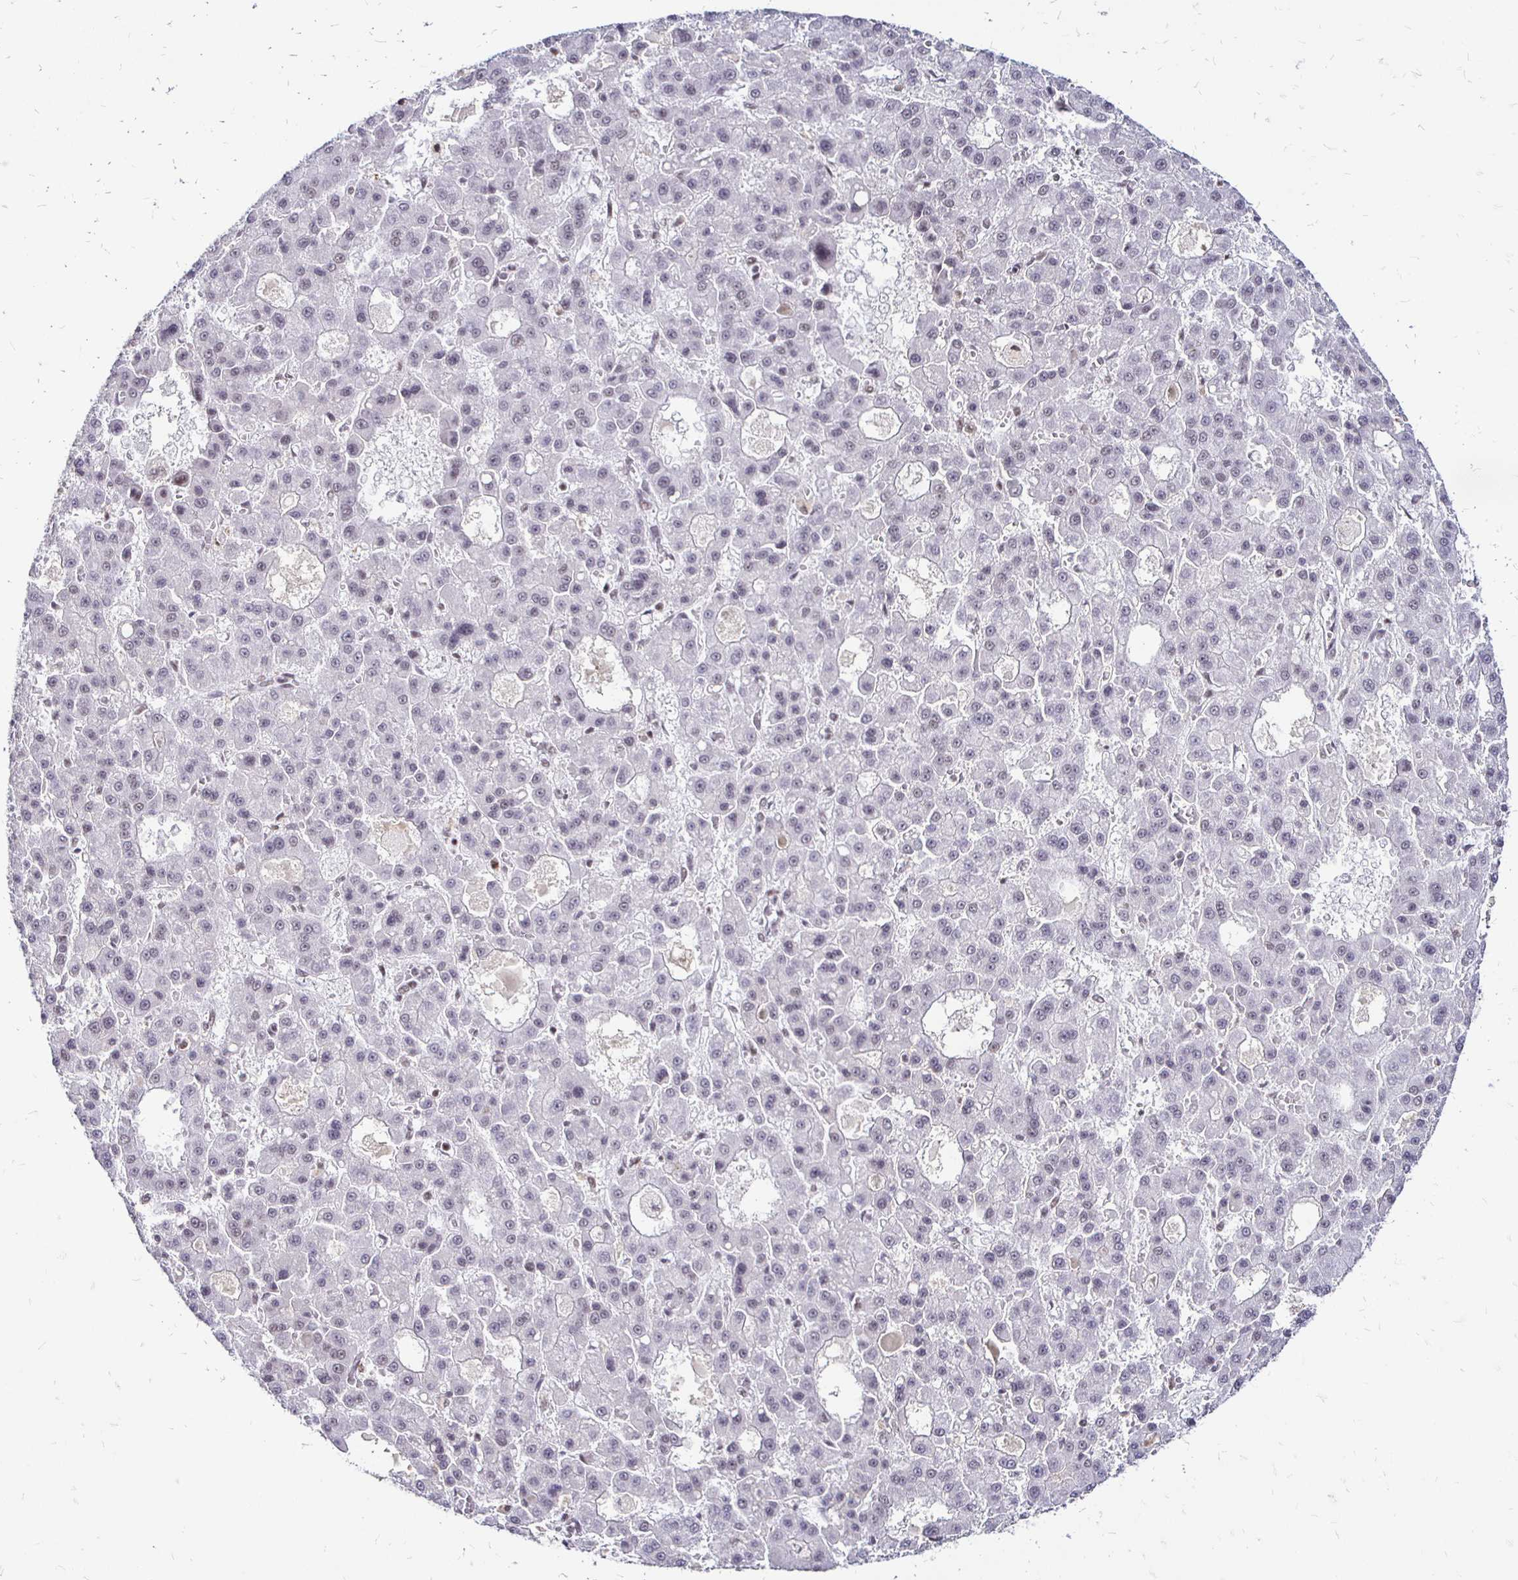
{"staining": {"intensity": "negative", "quantity": "none", "location": "none"}, "tissue": "liver cancer", "cell_type": "Tumor cells", "image_type": "cancer", "snomed": [{"axis": "morphology", "description": "Carcinoma, Hepatocellular, NOS"}, {"axis": "topography", "description": "Liver"}], "caption": "Histopathology image shows no significant protein positivity in tumor cells of liver cancer. (DAB IHC, high magnification).", "gene": "SIN3A", "patient": {"sex": "male", "age": 70}}